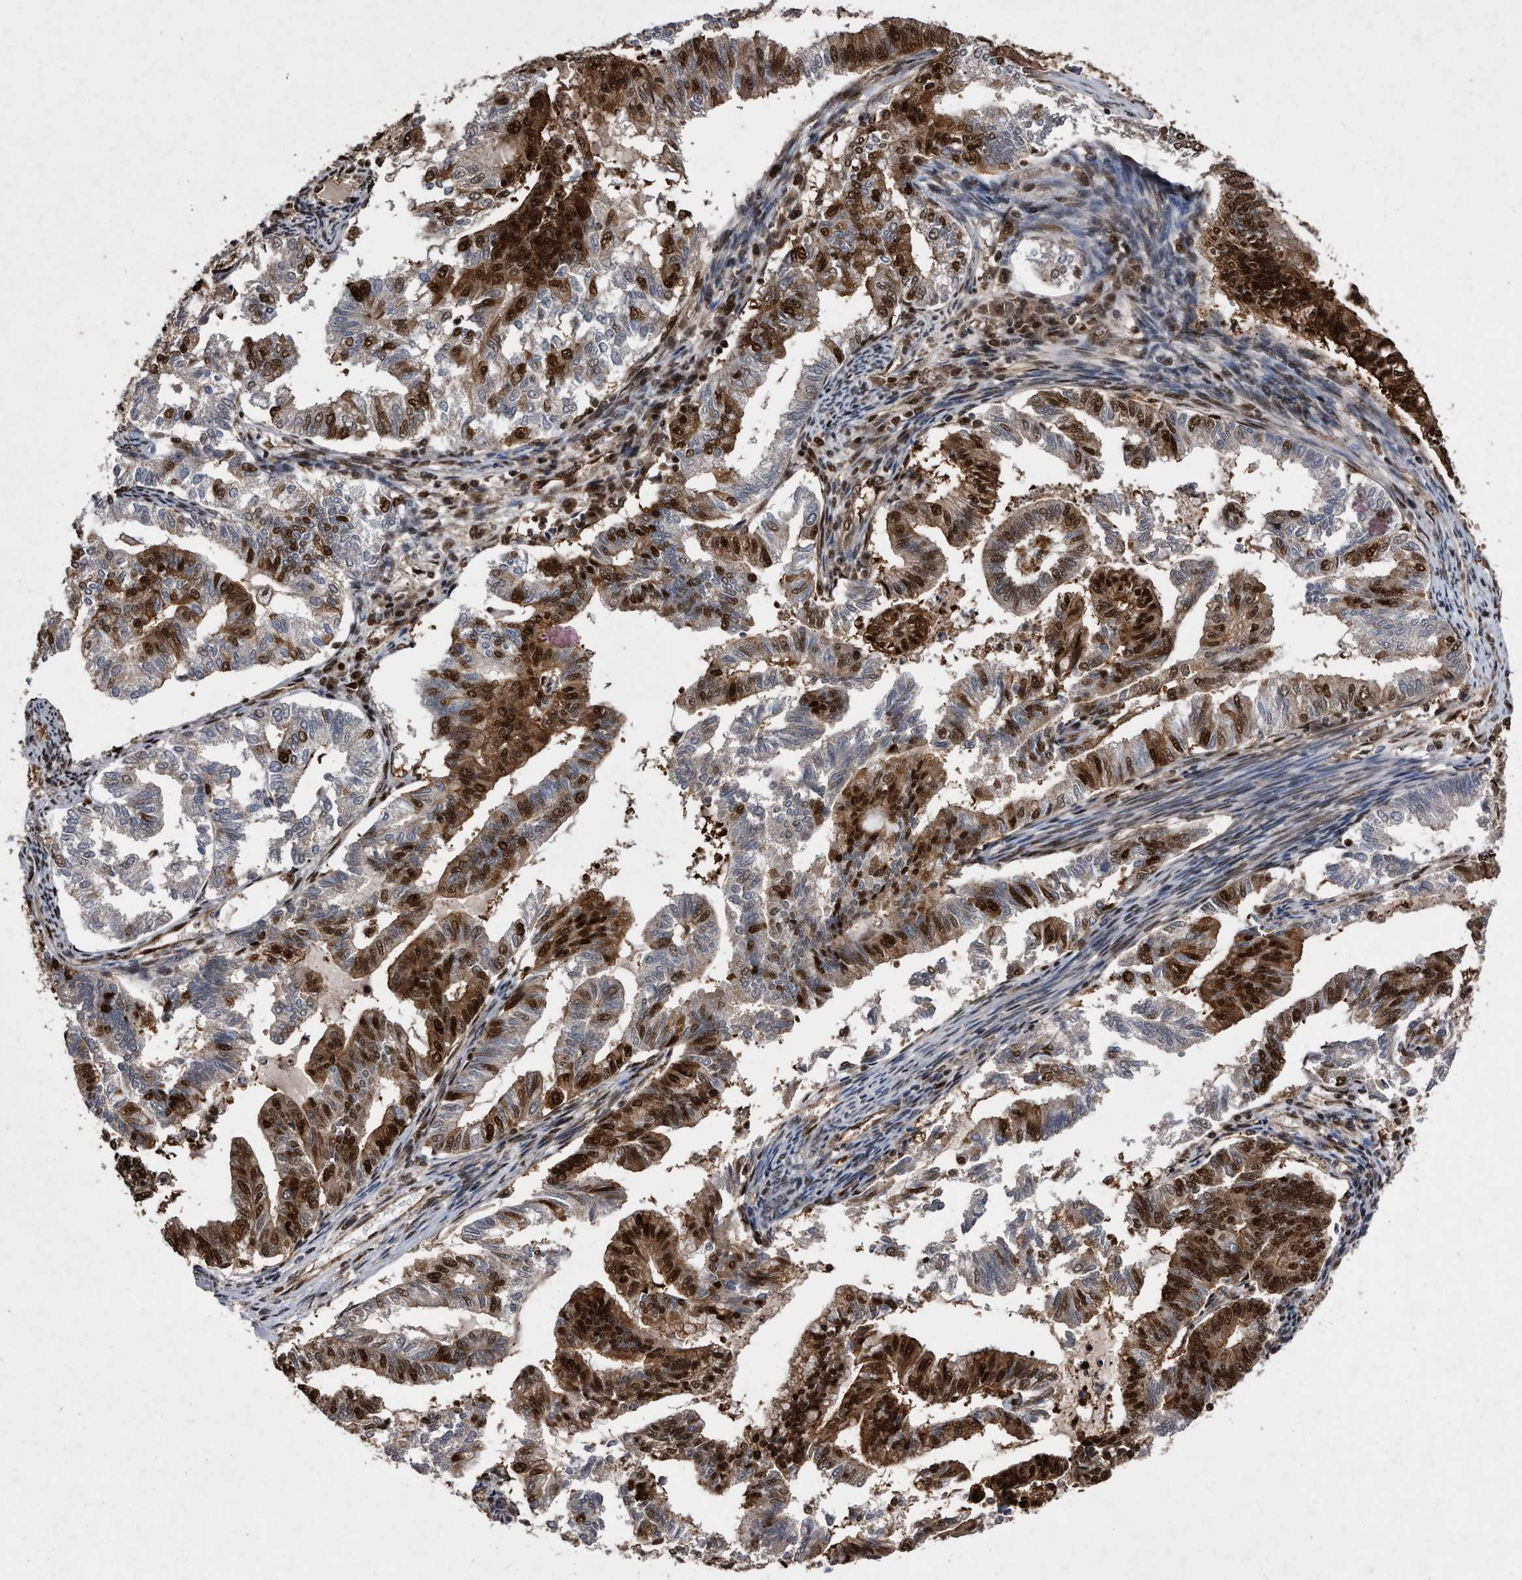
{"staining": {"intensity": "strong", "quantity": "25%-75%", "location": "cytoplasmic/membranous,nuclear"}, "tissue": "endometrial cancer", "cell_type": "Tumor cells", "image_type": "cancer", "snomed": [{"axis": "morphology", "description": "Adenocarcinoma, NOS"}, {"axis": "topography", "description": "Endometrium"}], "caption": "Immunohistochemical staining of human adenocarcinoma (endometrial) shows strong cytoplasmic/membranous and nuclear protein staining in about 25%-75% of tumor cells.", "gene": "RAD23B", "patient": {"sex": "female", "age": 79}}